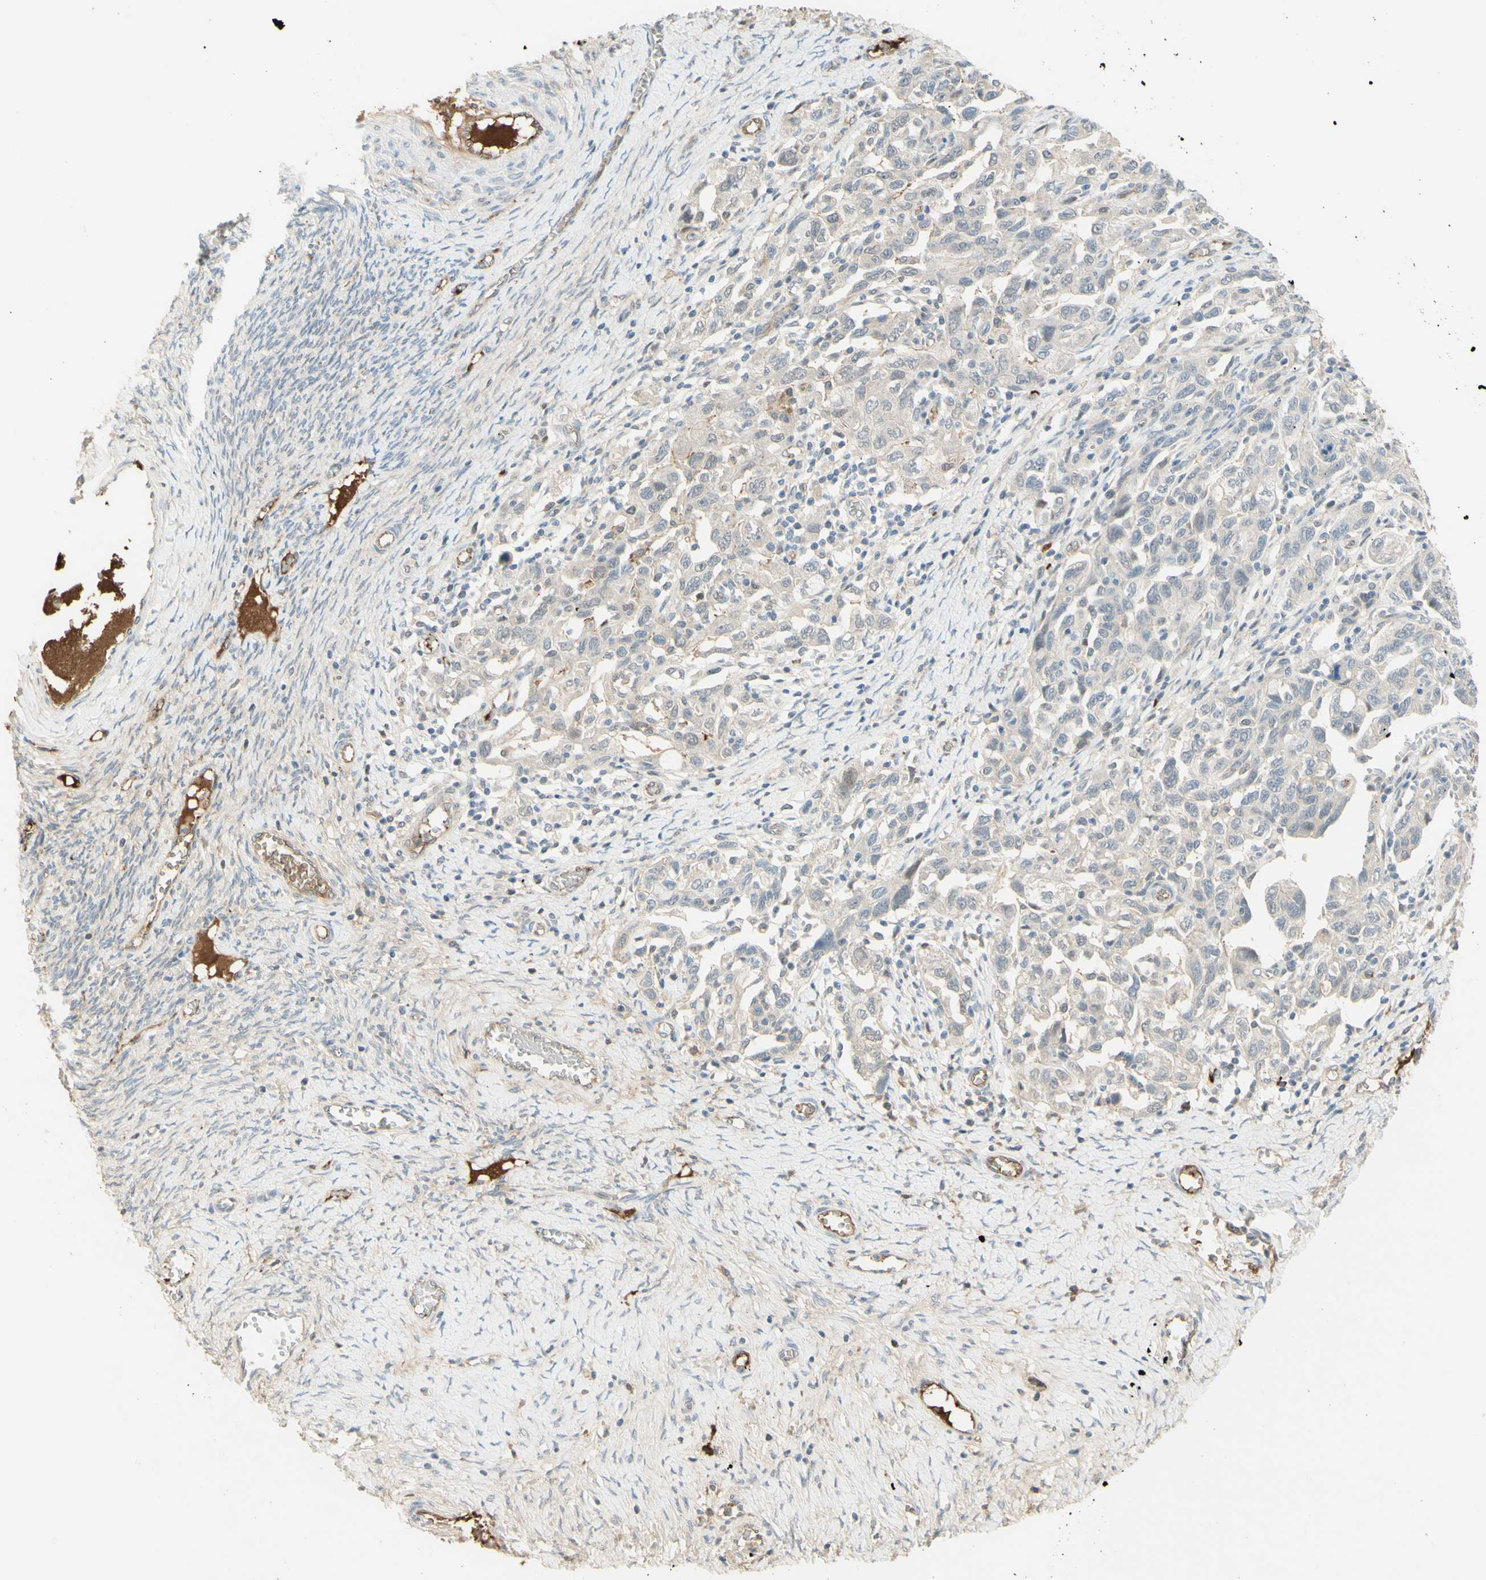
{"staining": {"intensity": "weak", "quantity": "25%-75%", "location": "cytoplasmic/membranous"}, "tissue": "ovarian cancer", "cell_type": "Tumor cells", "image_type": "cancer", "snomed": [{"axis": "morphology", "description": "Carcinoma, NOS"}, {"axis": "morphology", "description": "Cystadenocarcinoma, serous, NOS"}, {"axis": "topography", "description": "Ovary"}], "caption": "There is low levels of weak cytoplasmic/membranous staining in tumor cells of ovarian cancer (carcinoma), as demonstrated by immunohistochemical staining (brown color).", "gene": "ANGPT2", "patient": {"sex": "female", "age": 69}}